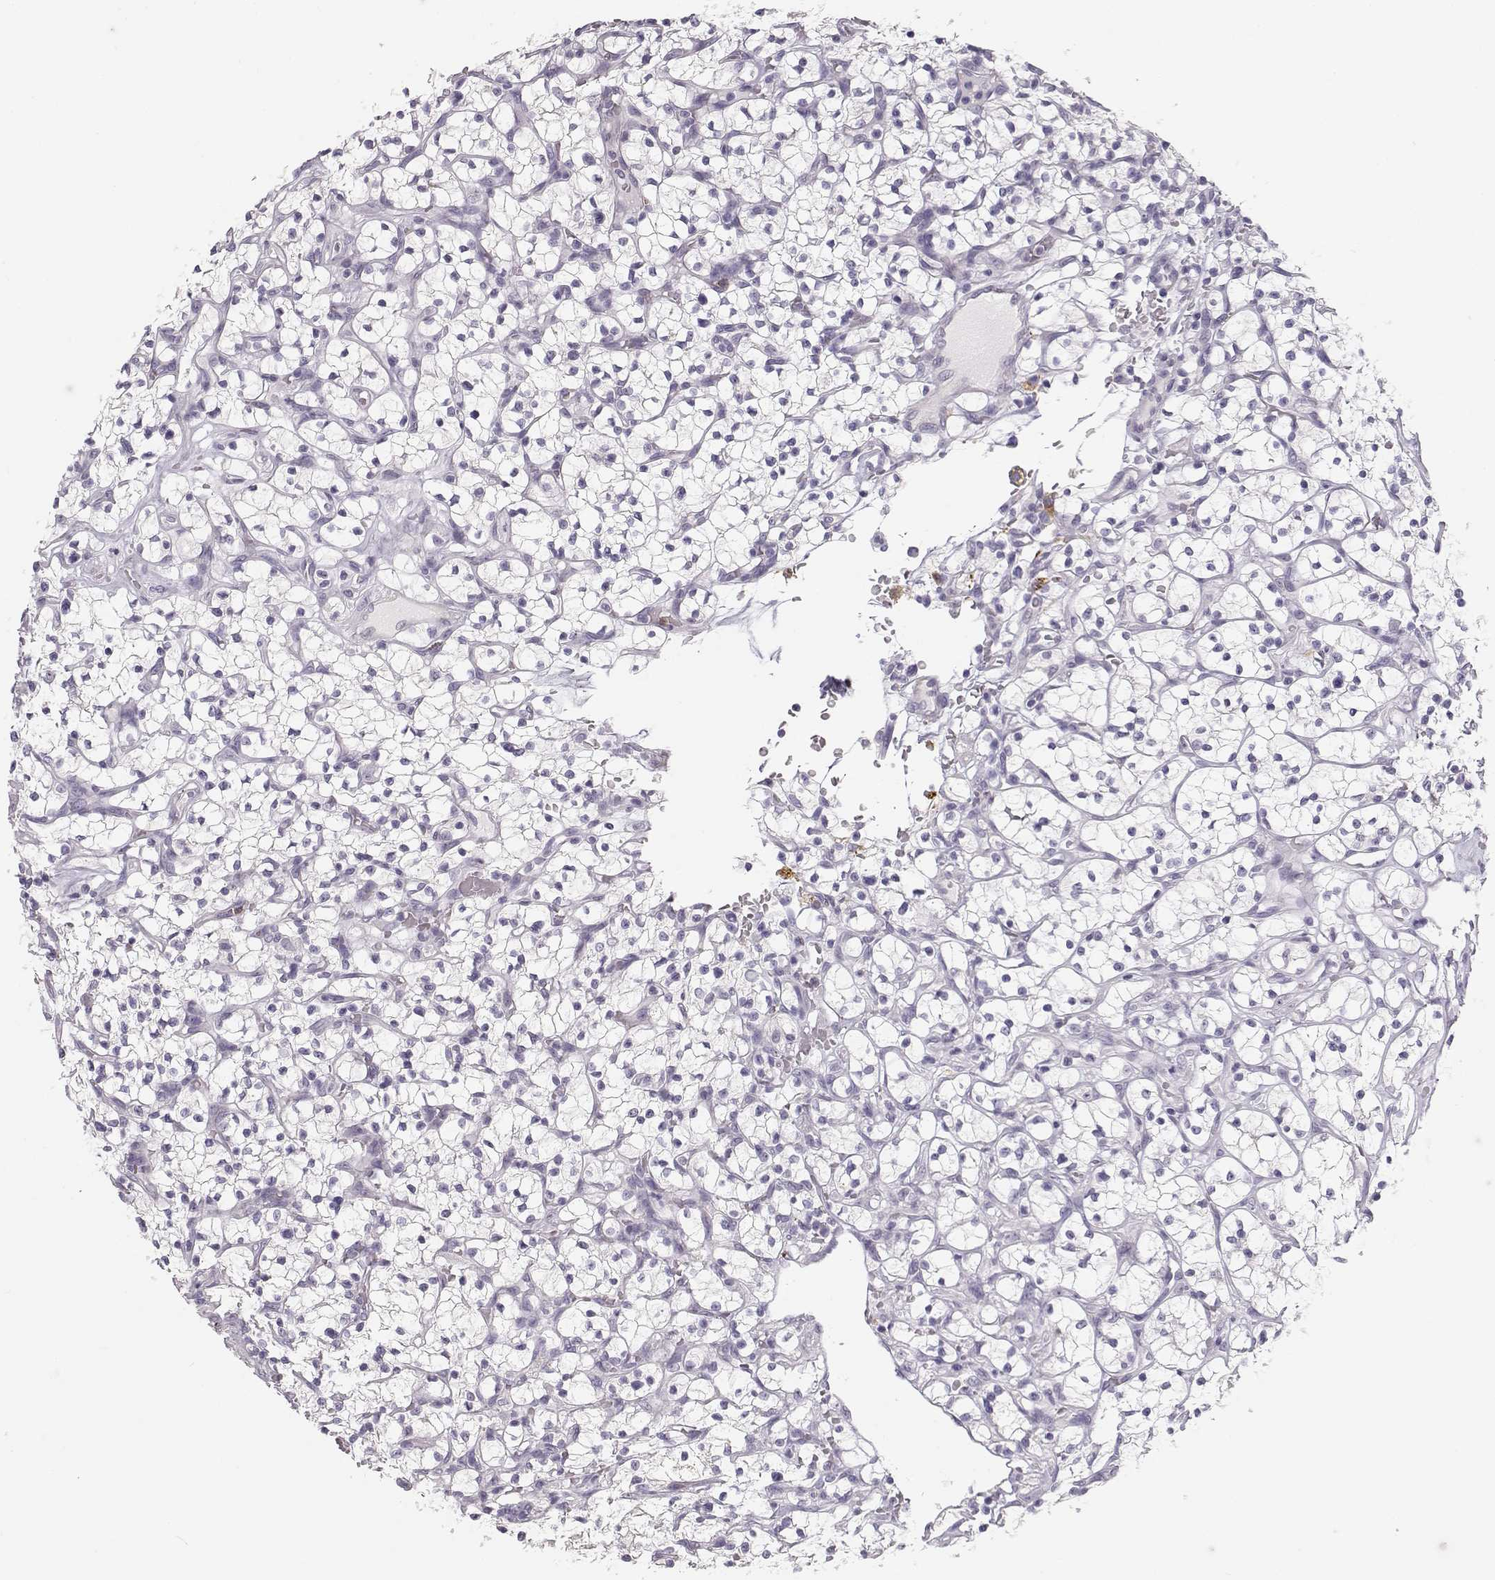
{"staining": {"intensity": "negative", "quantity": "none", "location": "none"}, "tissue": "renal cancer", "cell_type": "Tumor cells", "image_type": "cancer", "snomed": [{"axis": "morphology", "description": "Adenocarcinoma, NOS"}, {"axis": "topography", "description": "Kidney"}], "caption": "Tumor cells are negative for protein expression in human renal cancer (adenocarcinoma).", "gene": "NUTM1", "patient": {"sex": "female", "age": 64}}